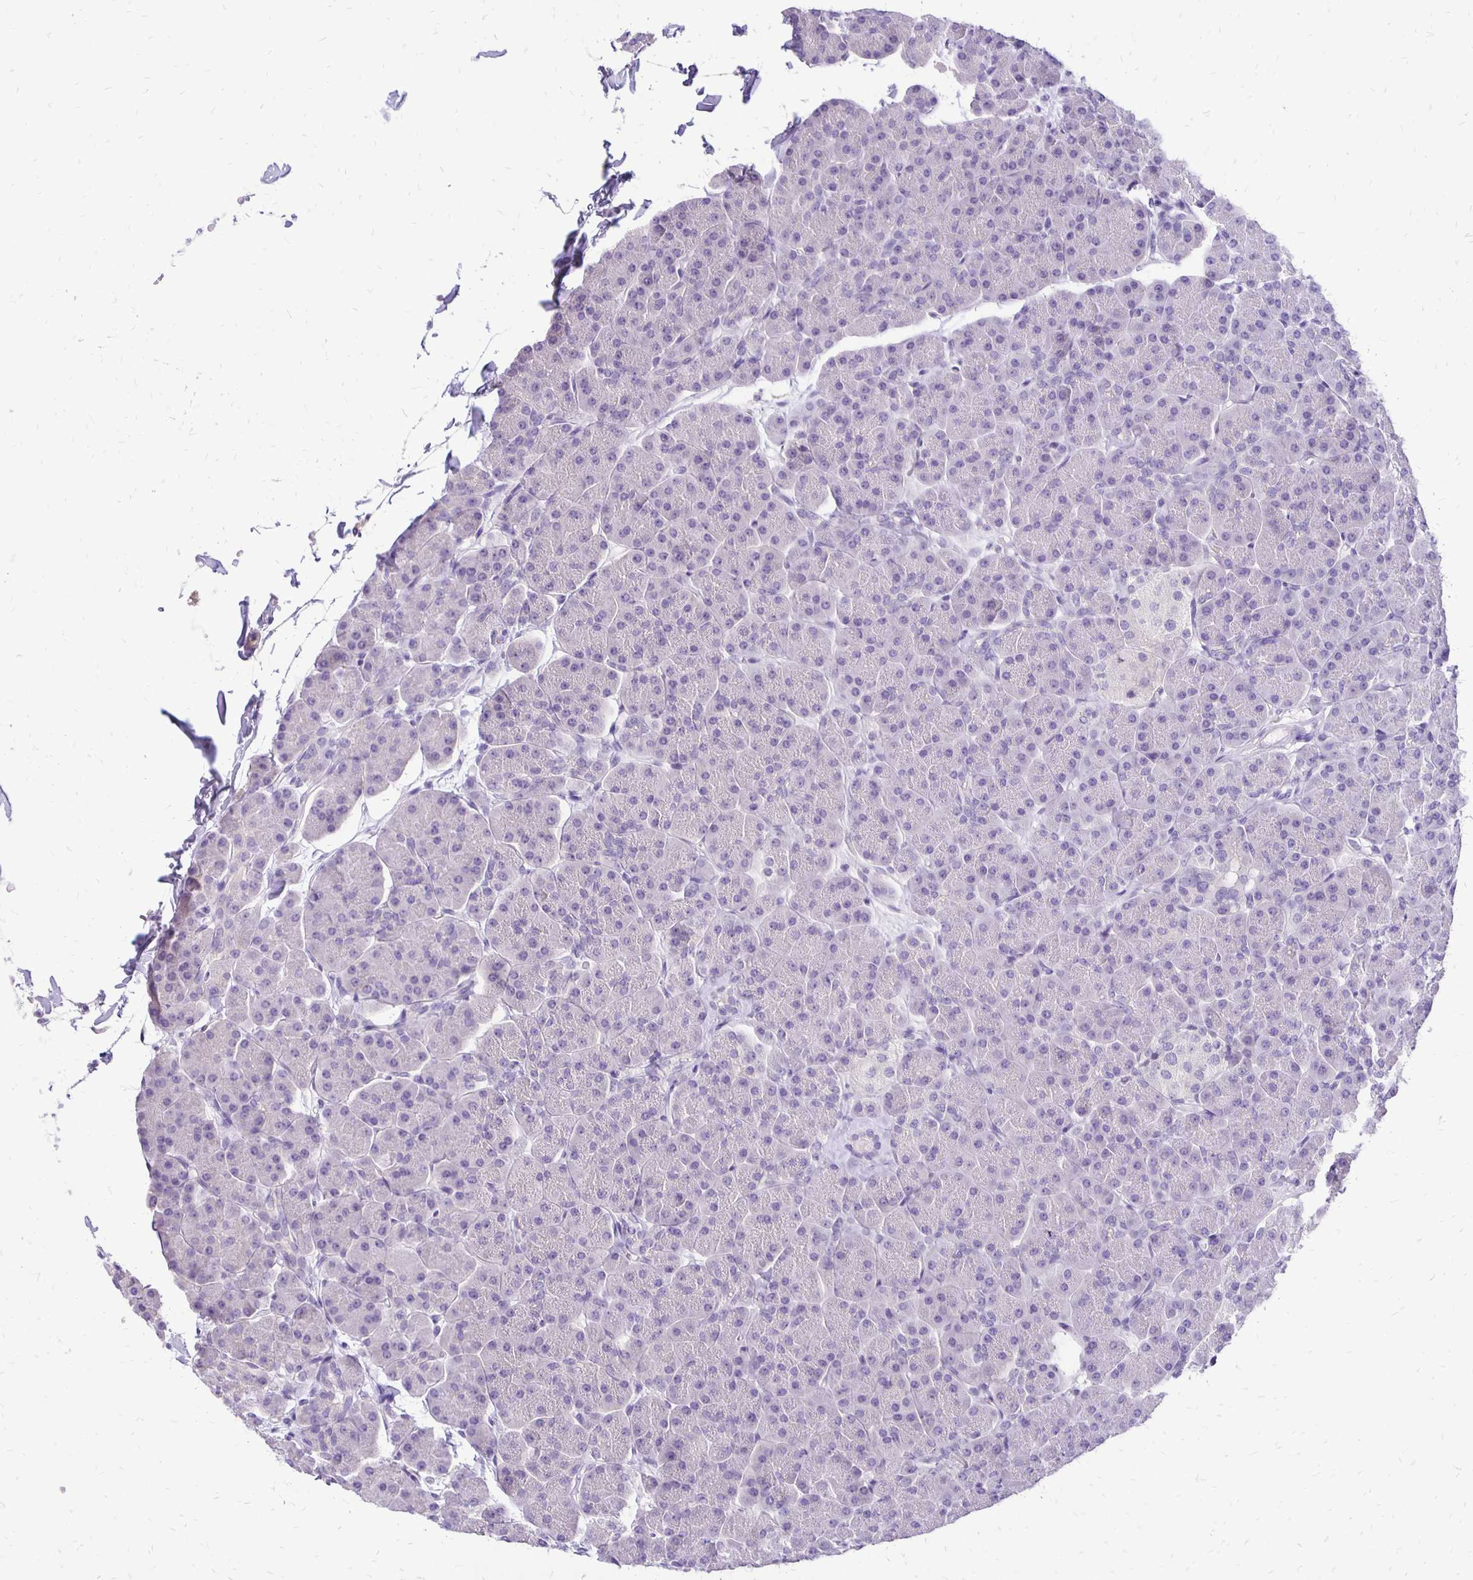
{"staining": {"intensity": "negative", "quantity": "none", "location": "none"}, "tissue": "pancreas", "cell_type": "Exocrine glandular cells", "image_type": "normal", "snomed": [{"axis": "morphology", "description": "Normal tissue, NOS"}, {"axis": "topography", "description": "Pancreas"}, {"axis": "topography", "description": "Peripheral nerve tissue"}], "caption": "A high-resolution micrograph shows immunohistochemistry staining of normal pancreas, which demonstrates no significant staining in exocrine glandular cells. (Brightfield microscopy of DAB (3,3'-diaminobenzidine) IHC at high magnification).", "gene": "ANKRD45", "patient": {"sex": "male", "age": 54}}